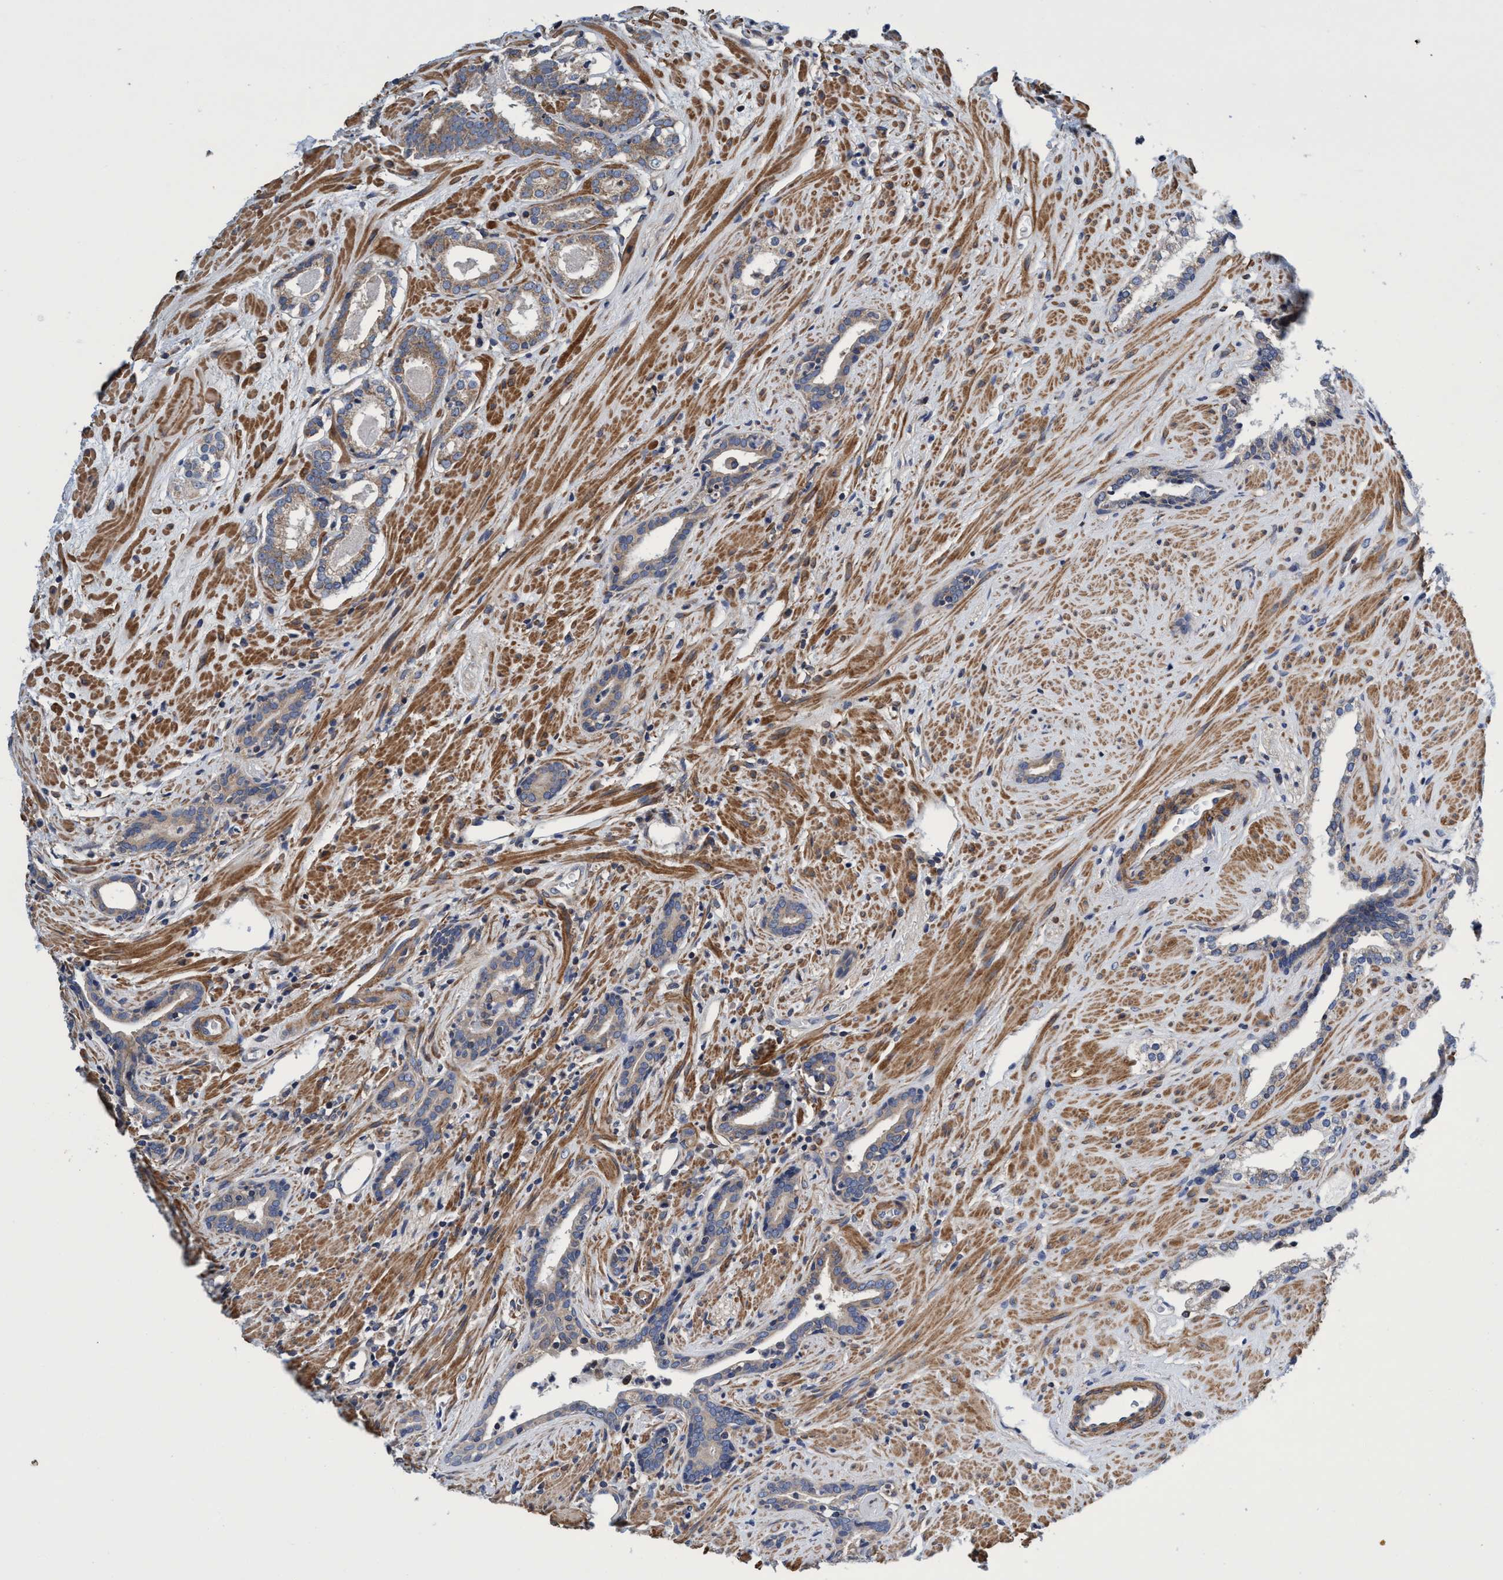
{"staining": {"intensity": "weak", "quantity": "25%-75%", "location": "cytoplasmic/membranous"}, "tissue": "prostate cancer", "cell_type": "Tumor cells", "image_type": "cancer", "snomed": [{"axis": "morphology", "description": "Adenocarcinoma, High grade"}, {"axis": "topography", "description": "Prostate"}], "caption": "This photomicrograph displays prostate cancer stained with immunohistochemistry (IHC) to label a protein in brown. The cytoplasmic/membranous of tumor cells show weak positivity for the protein. Nuclei are counter-stained blue.", "gene": "CALCOCO2", "patient": {"sex": "male", "age": 71}}